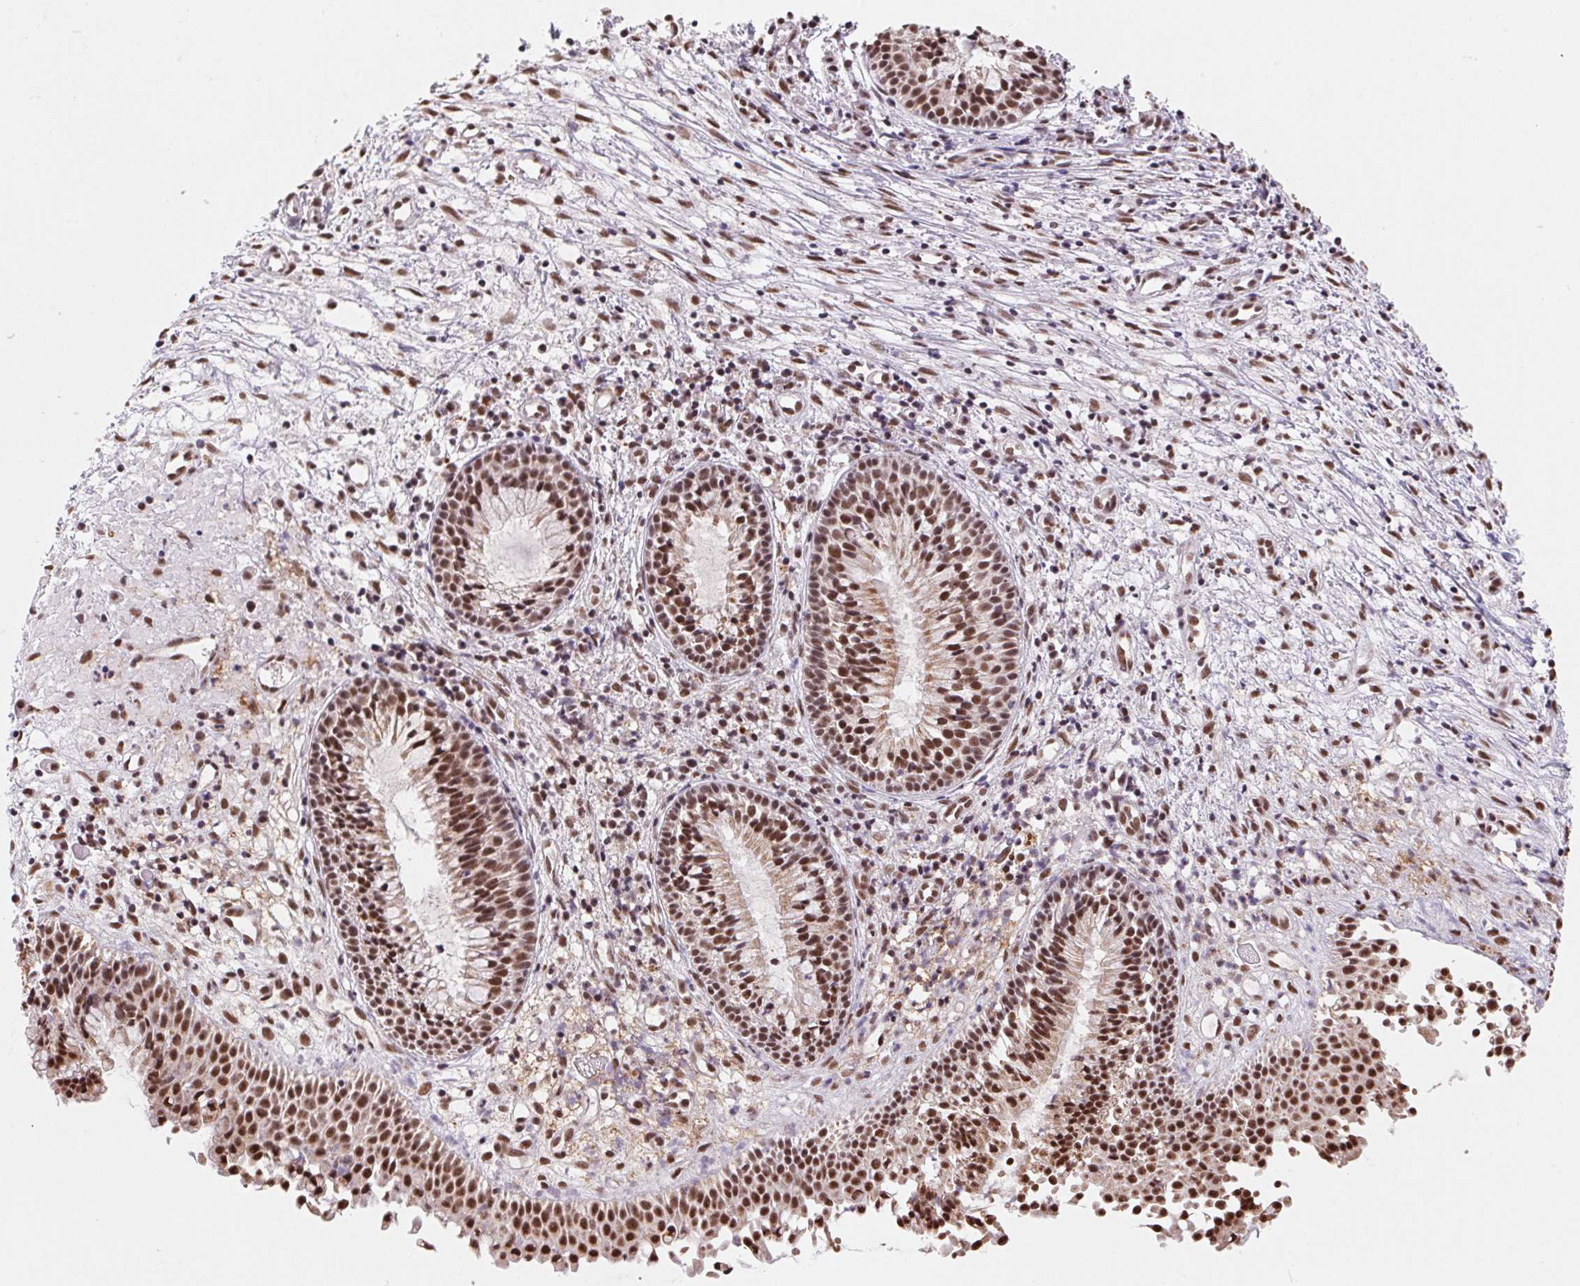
{"staining": {"intensity": "strong", "quantity": ">75%", "location": "nuclear"}, "tissue": "nasopharynx", "cell_type": "Respiratory epithelial cells", "image_type": "normal", "snomed": [{"axis": "morphology", "description": "Normal tissue, NOS"}, {"axis": "topography", "description": "Nasopharynx"}], "caption": "Protein staining of benign nasopharynx shows strong nuclear staining in about >75% of respiratory epithelial cells. Immunohistochemistry stains the protein of interest in brown and the nuclei are stained blue.", "gene": "SNRPG", "patient": {"sex": "male", "age": 67}}